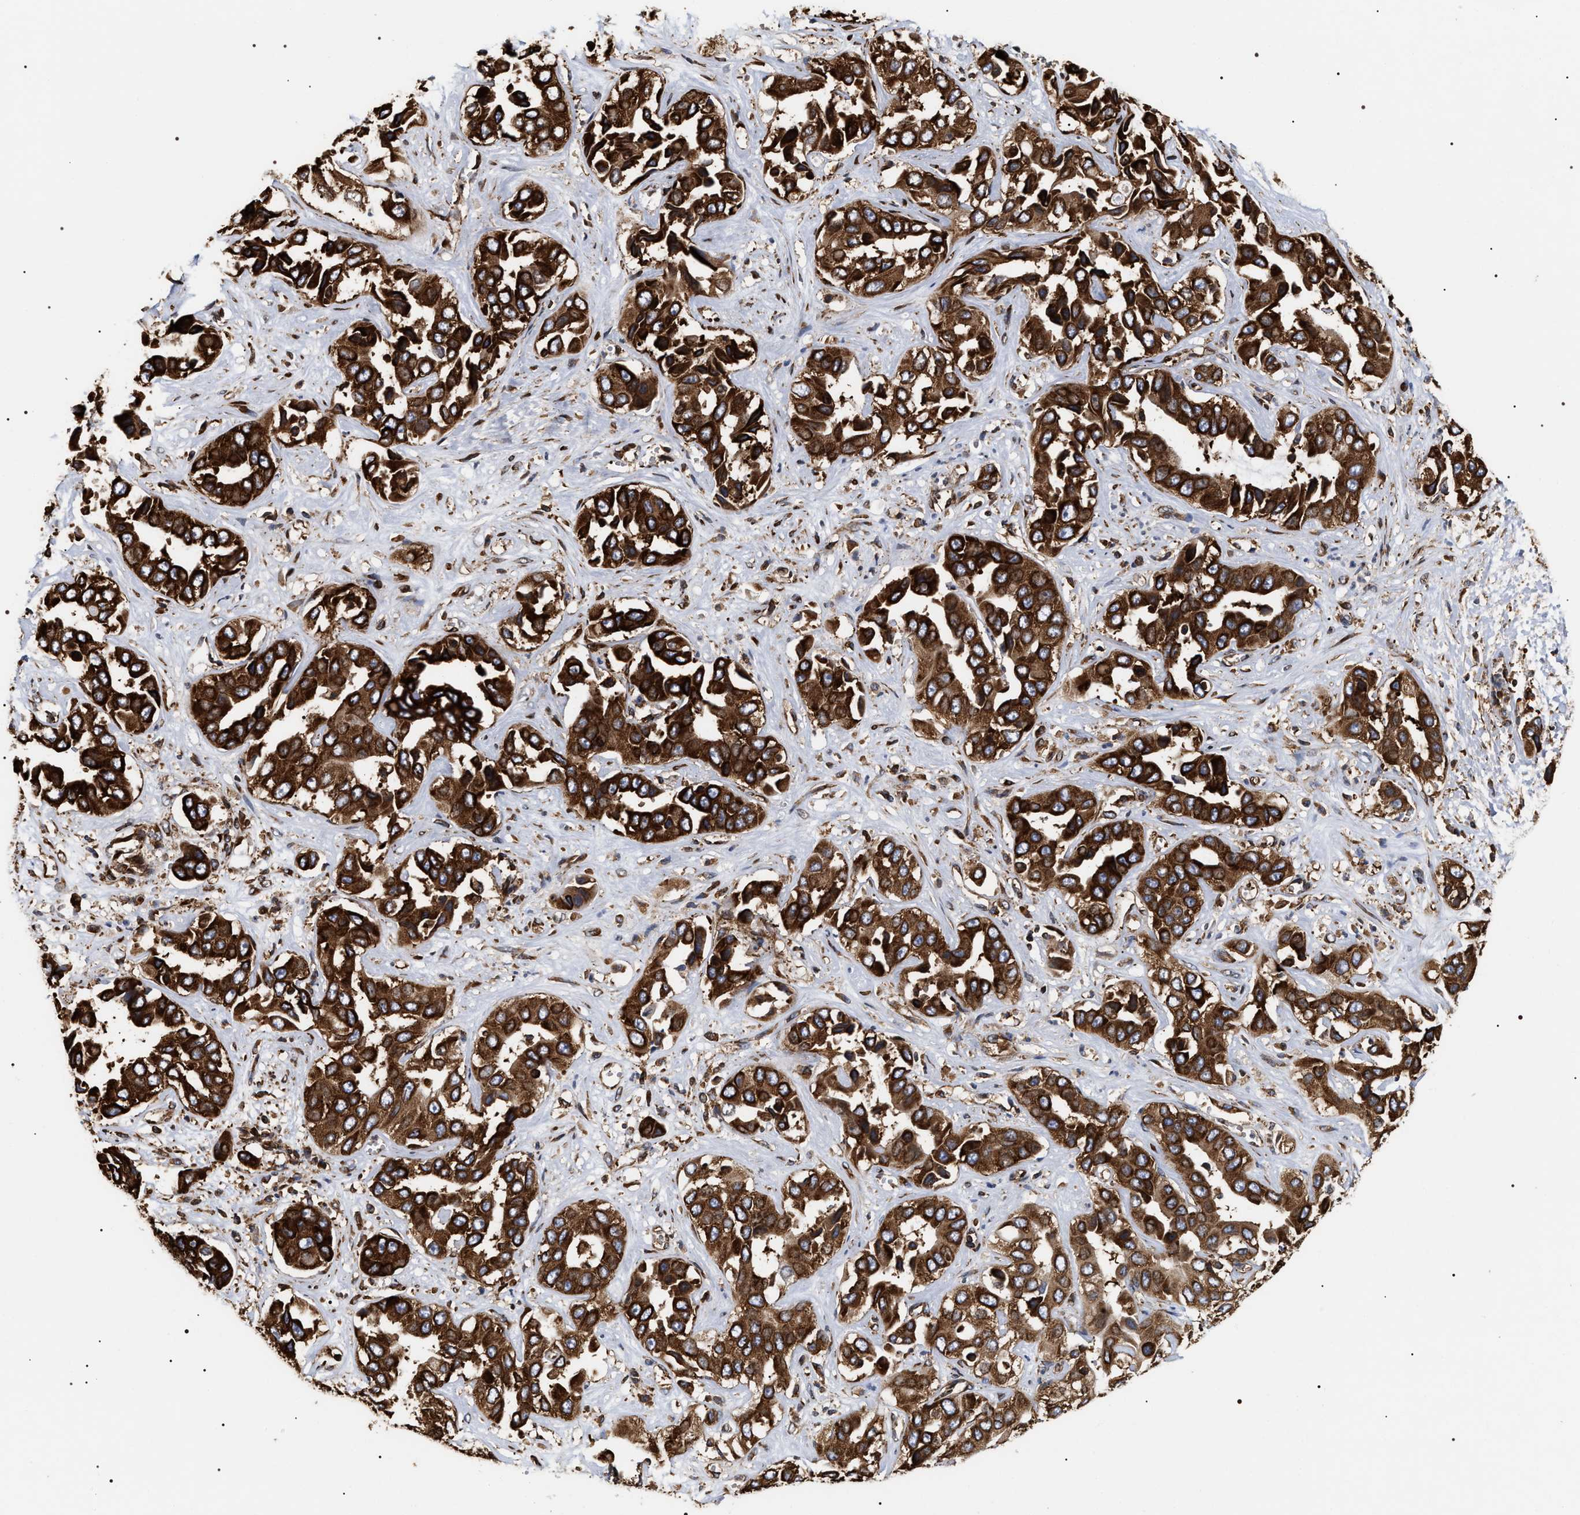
{"staining": {"intensity": "strong", "quantity": ">75%", "location": "cytoplasmic/membranous"}, "tissue": "liver cancer", "cell_type": "Tumor cells", "image_type": "cancer", "snomed": [{"axis": "morphology", "description": "Cholangiocarcinoma"}, {"axis": "topography", "description": "Liver"}], "caption": "Immunohistochemical staining of human liver cancer shows strong cytoplasmic/membranous protein staining in about >75% of tumor cells. (Stains: DAB (3,3'-diaminobenzidine) in brown, nuclei in blue, Microscopy: brightfield microscopy at high magnification).", "gene": "SERBP1", "patient": {"sex": "female", "age": 52}}